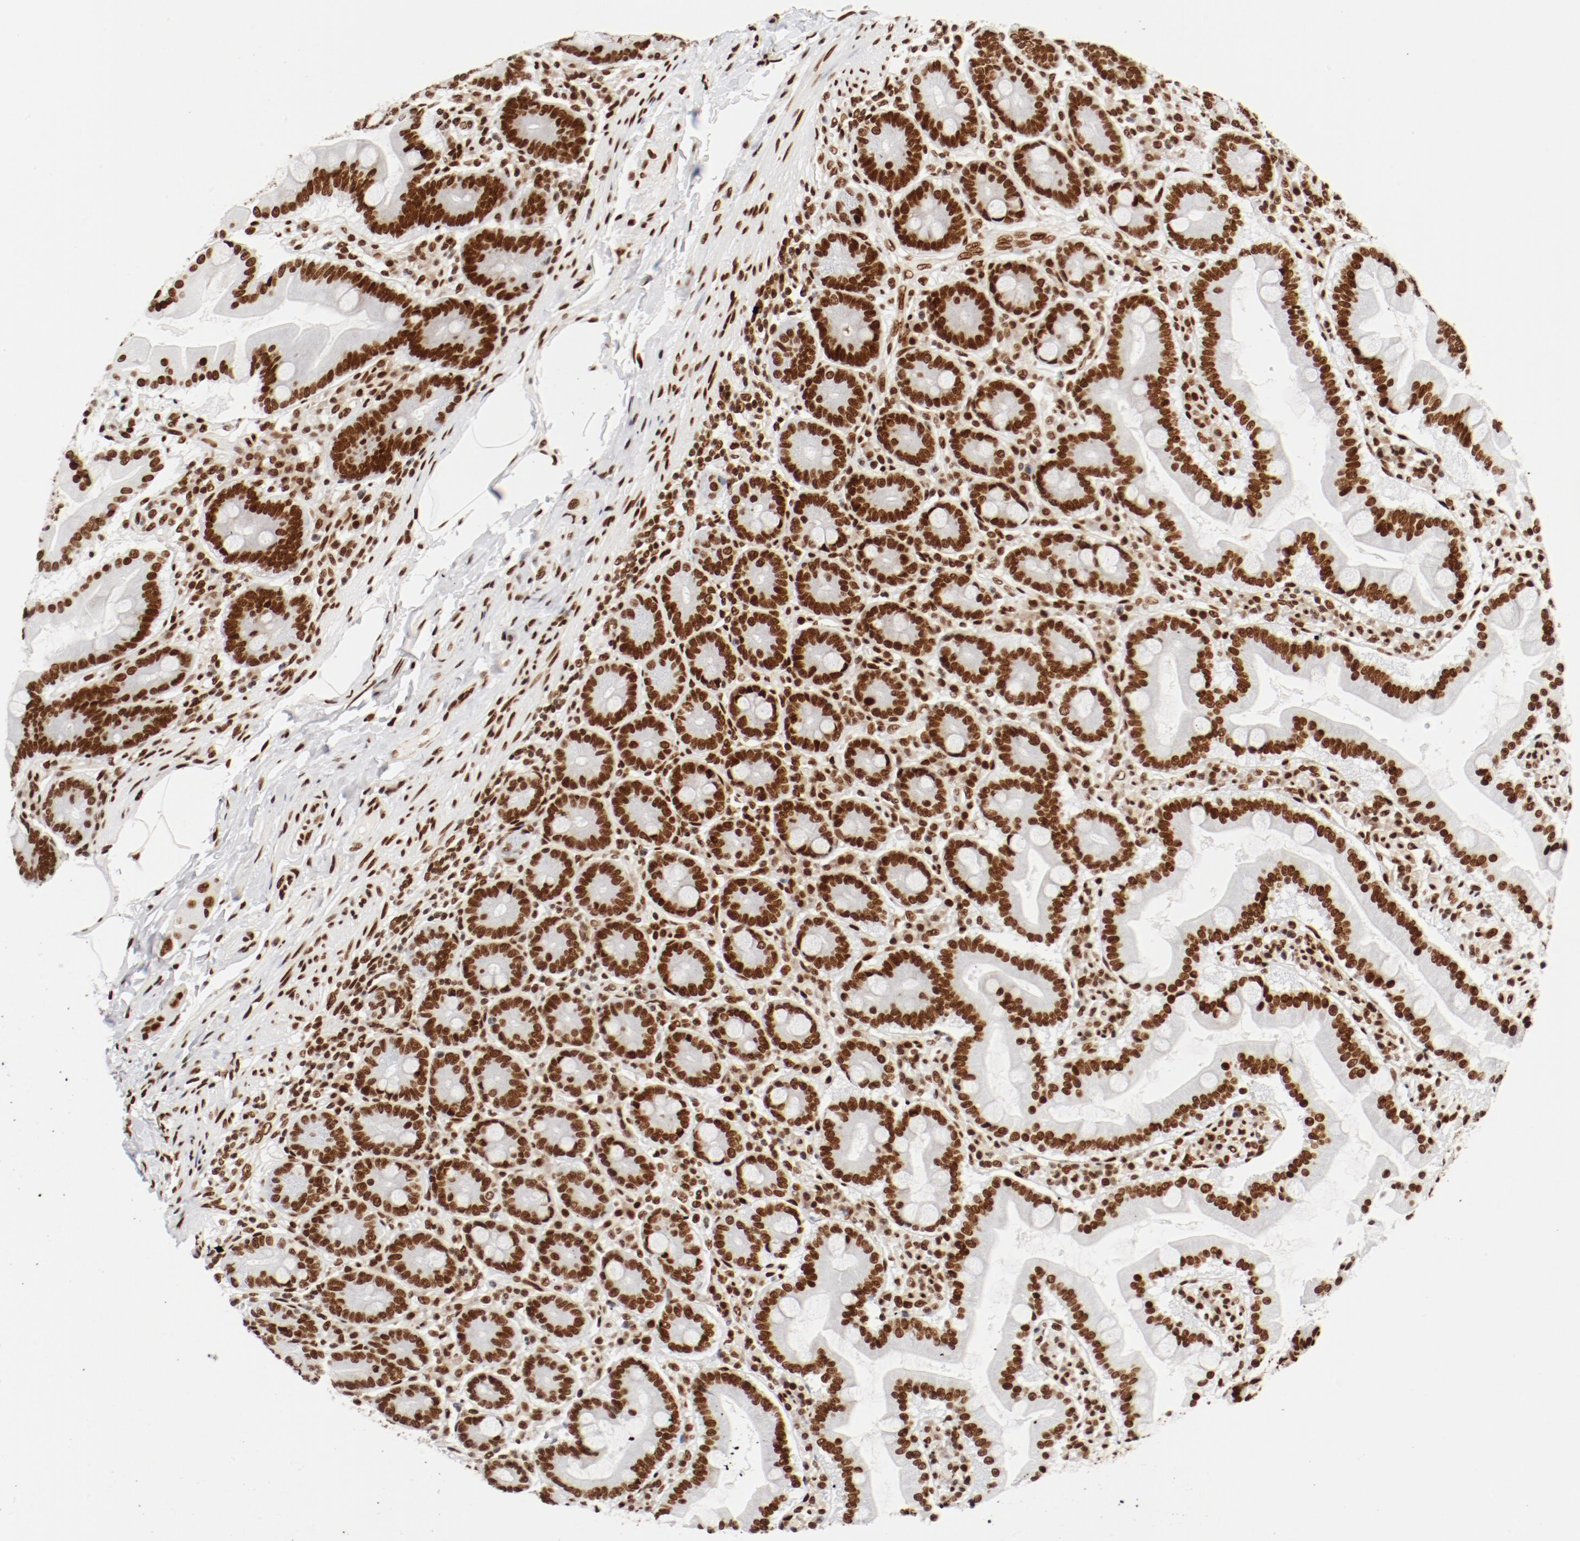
{"staining": {"intensity": "strong", "quantity": ">75%", "location": "nuclear"}, "tissue": "duodenum", "cell_type": "Glandular cells", "image_type": "normal", "snomed": [{"axis": "morphology", "description": "Normal tissue, NOS"}, {"axis": "topography", "description": "Duodenum"}], "caption": "A high-resolution image shows immunohistochemistry staining of benign duodenum, which reveals strong nuclear staining in about >75% of glandular cells. Ihc stains the protein in brown and the nuclei are stained blue.", "gene": "CTBP1", "patient": {"sex": "female", "age": 64}}